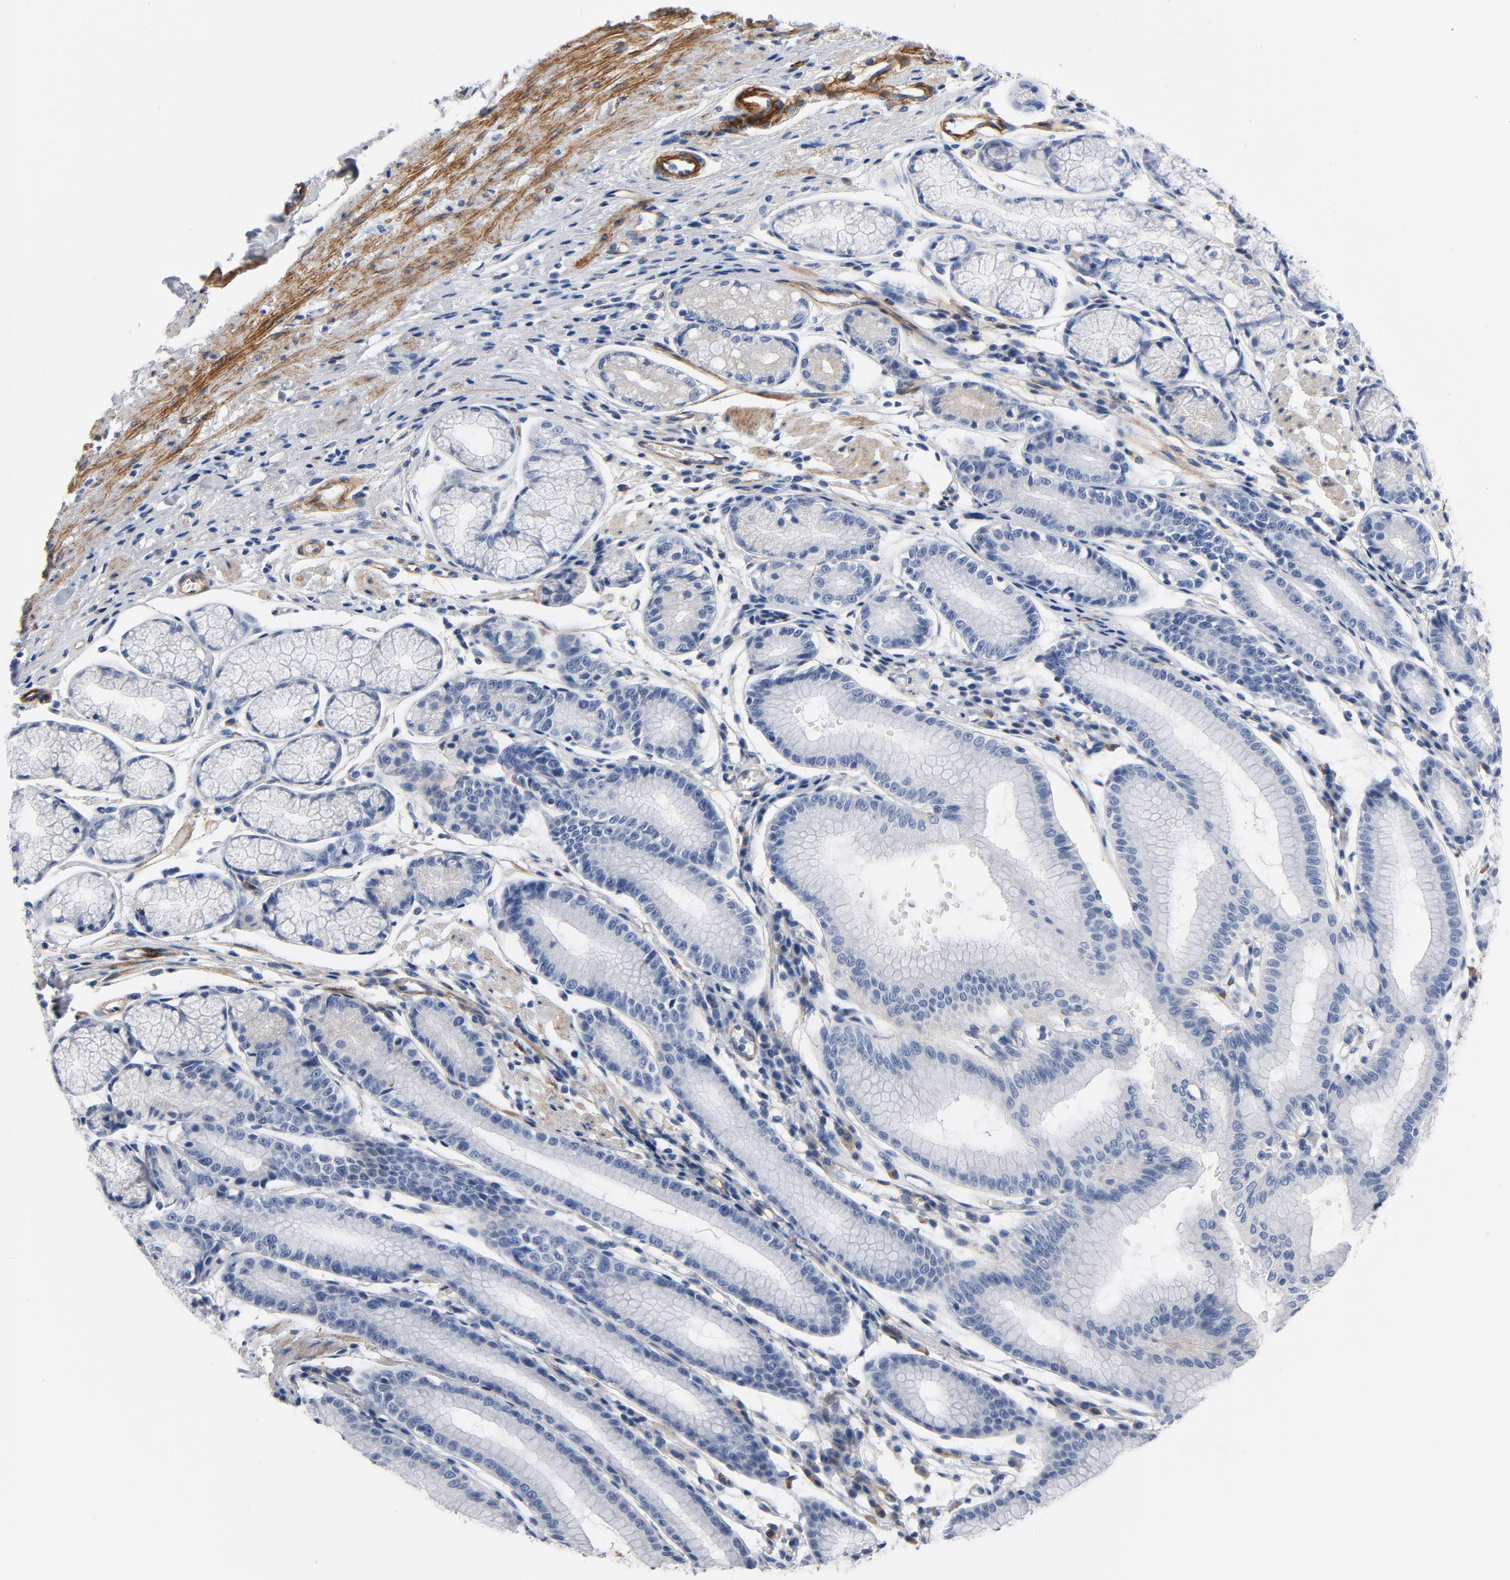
{"staining": {"intensity": "negative", "quantity": "none", "location": "none"}, "tissue": "stomach", "cell_type": "Glandular cells", "image_type": "normal", "snomed": [{"axis": "morphology", "description": "Normal tissue, NOS"}, {"axis": "morphology", "description": "Inflammation, NOS"}, {"axis": "topography", "description": "Stomach, lower"}], "caption": "Photomicrograph shows no protein staining in glandular cells of normal stomach.", "gene": "LAMC1", "patient": {"sex": "male", "age": 59}}